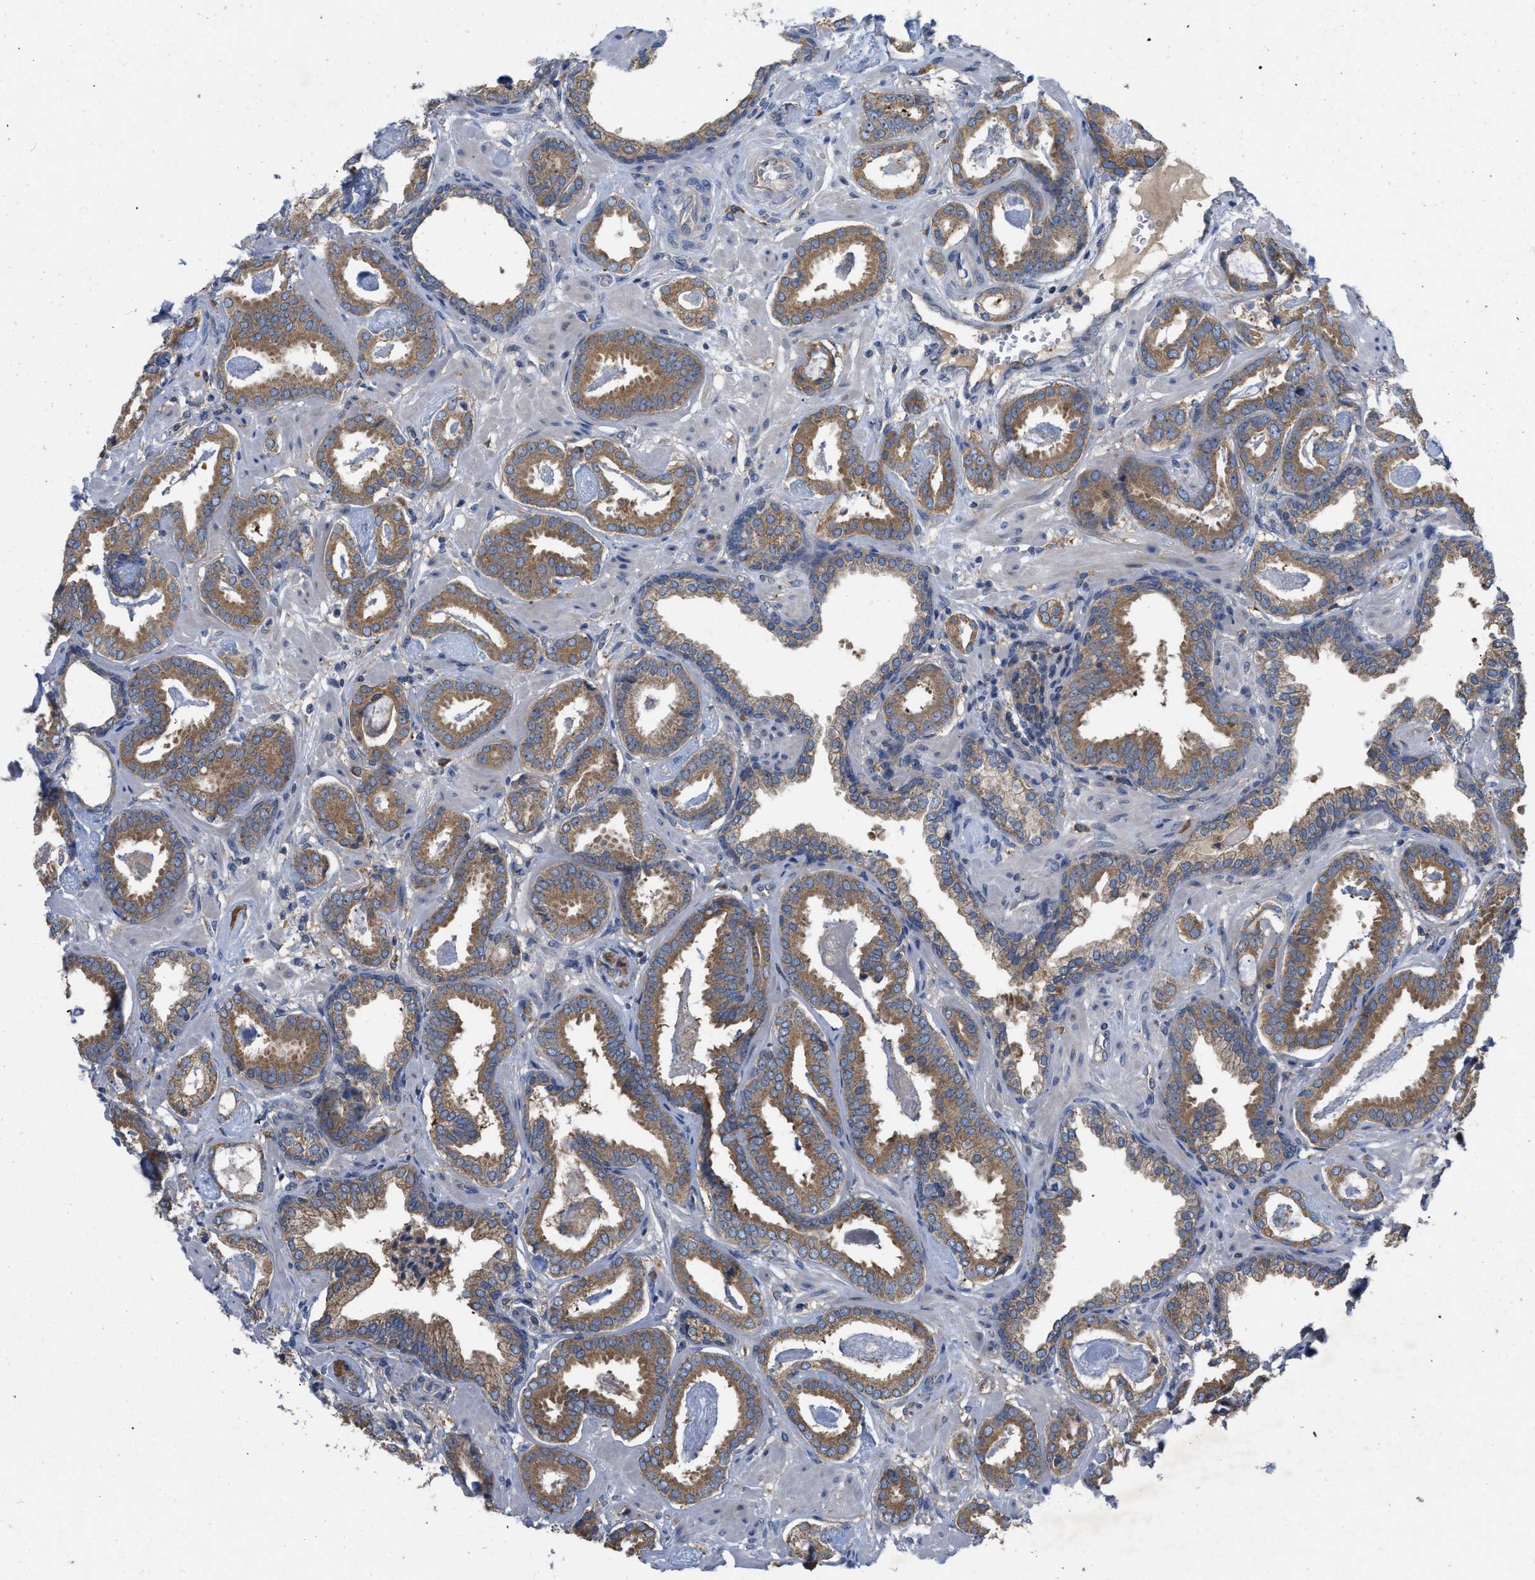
{"staining": {"intensity": "moderate", "quantity": ">75%", "location": "cytoplasmic/membranous"}, "tissue": "prostate cancer", "cell_type": "Tumor cells", "image_type": "cancer", "snomed": [{"axis": "morphology", "description": "Adenocarcinoma, Low grade"}, {"axis": "topography", "description": "Prostate"}], "caption": "Low-grade adenocarcinoma (prostate) stained with immunohistochemistry (IHC) demonstrates moderate cytoplasmic/membranous positivity in approximately >75% of tumor cells.", "gene": "TMEM131", "patient": {"sex": "male", "age": 53}}